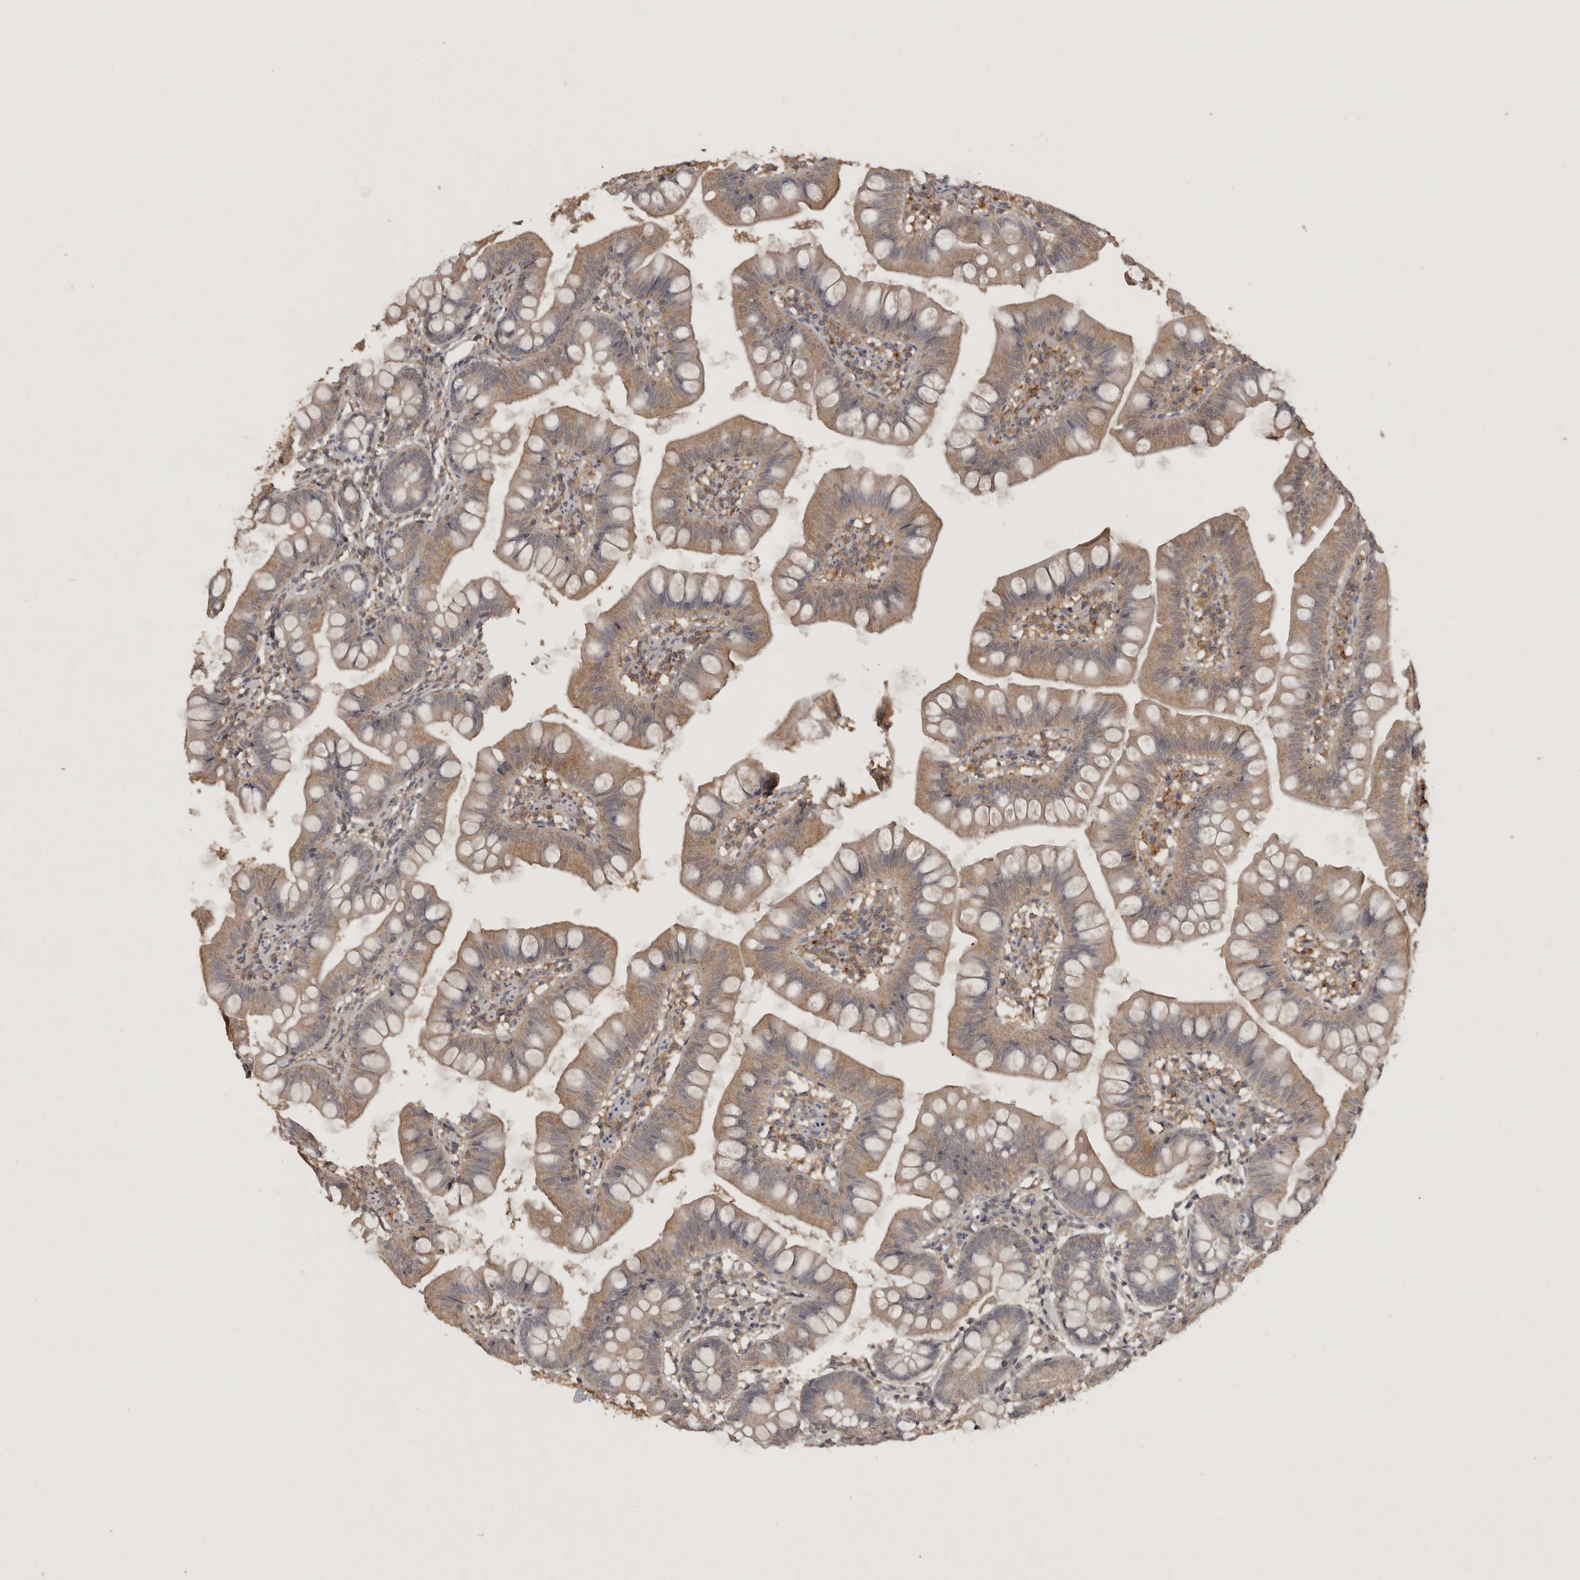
{"staining": {"intensity": "weak", "quantity": ">75%", "location": "cytoplasmic/membranous"}, "tissue": "small intestine", "cell_type": "Glandular cells", "image_type": "normal", "snomed": [{"axis": "morphology", "description": "Normal tissue, NOS"}, {"axis": "topography", "description": "Small intestine"}], "caption": "Normal small intestine exhibits weak cytoplasmic/membranous positivity in about >75% of glandular cells, visualized by immunohistochemistry.", "gene": "ADAMTS4", "patient": {"sex": "male", "age": 7}}